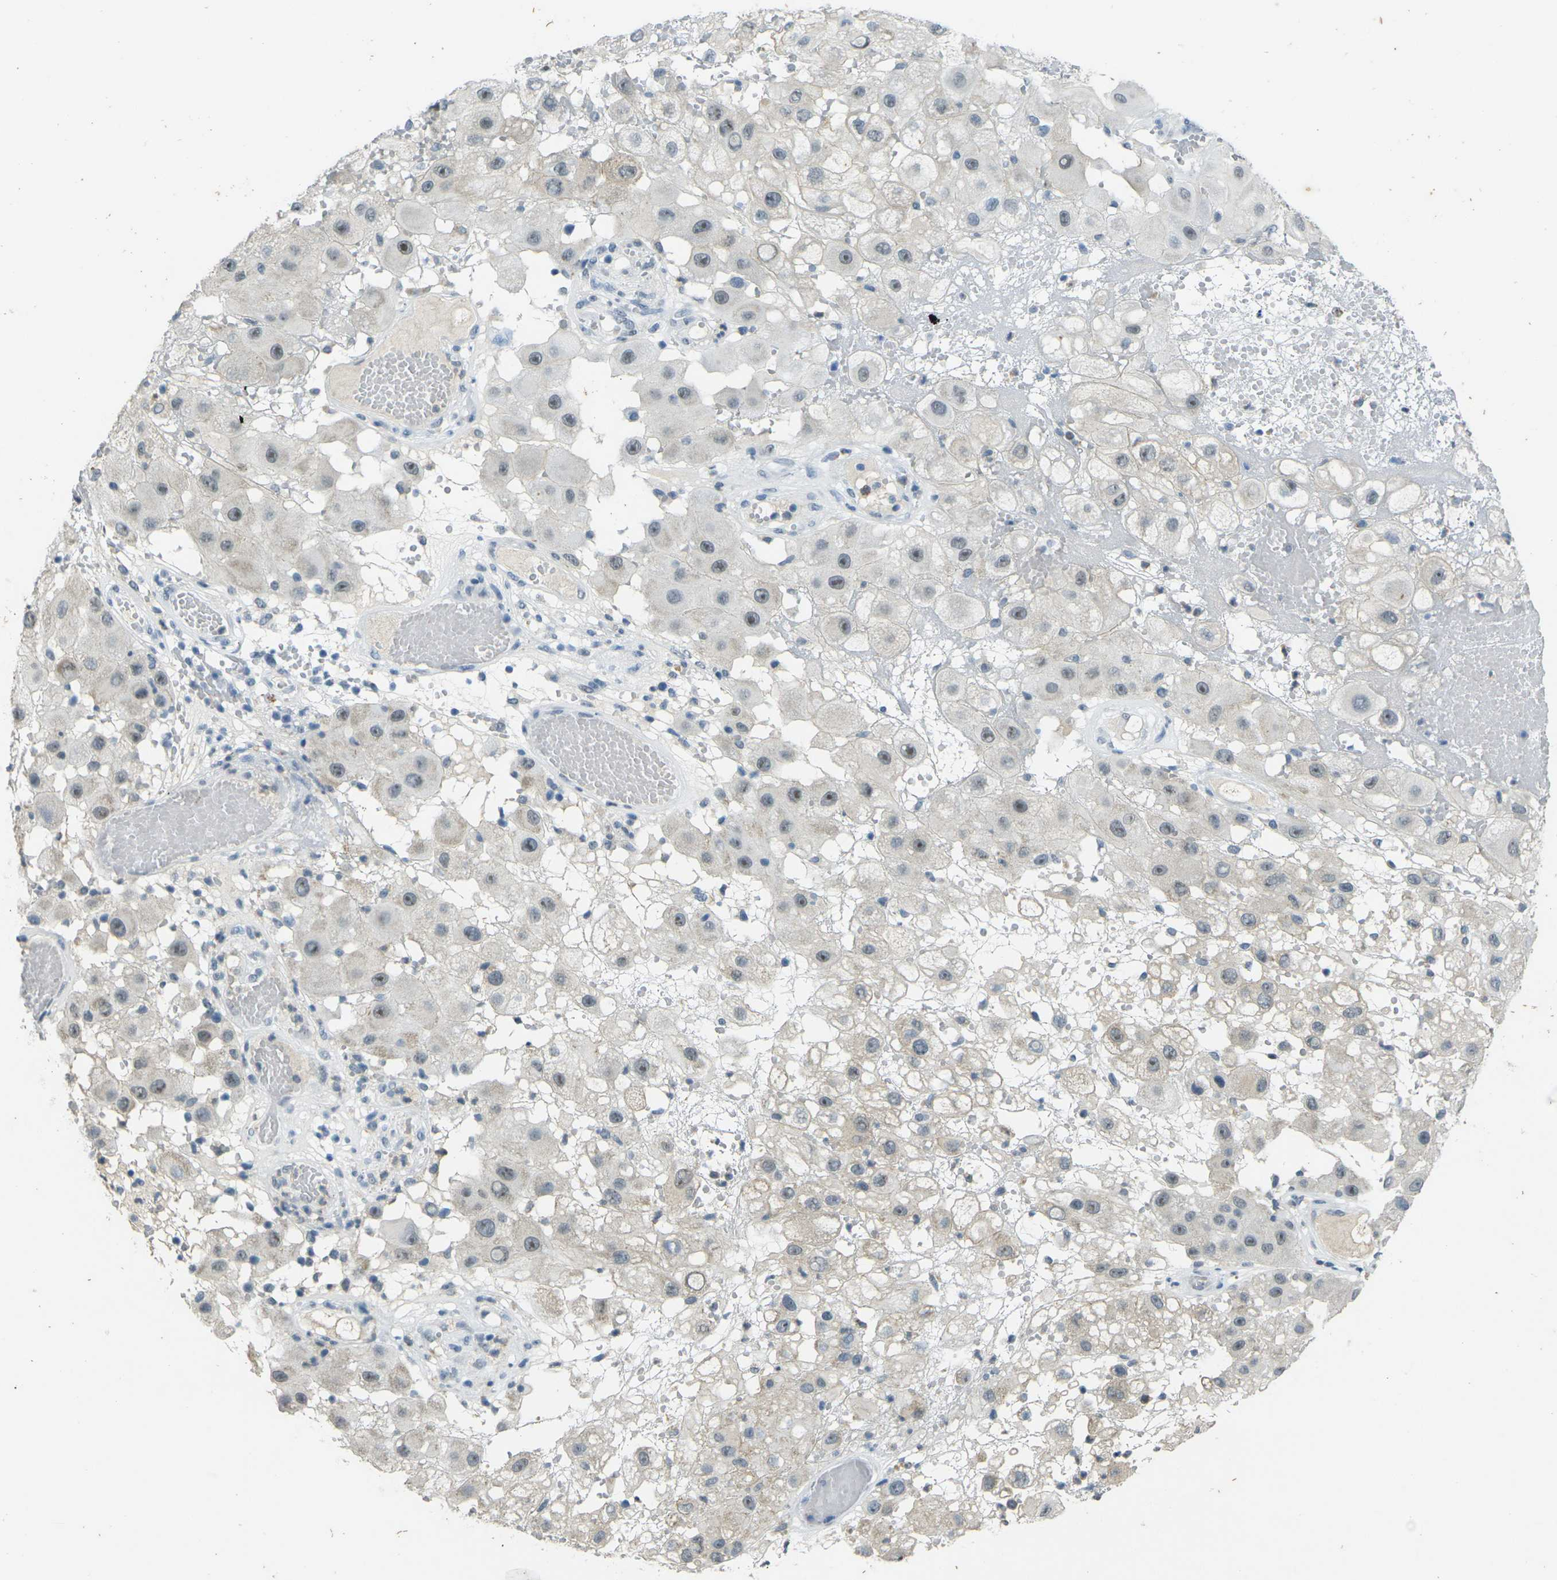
{"staining": {"intensity": "weak", "quantity": ">75%", "location": "cytoplasmic/membranous"}, "tissue": "melanoma", "cell_type": "Tumor cells", "image_type": "cancer", "snomed": [{"axis": "morphology", "description": "Malignant melanoma, NOS"}, {"axis": "topography", "description": "Skin"}], "caption": "High-power microscopy captured an immunohistochemistry (IHC) histopathology image of malignant melanoma, revealing weak cytoplasmic/membranous positivity in about >75% of tumor cells.", "gene": "SPTBN2", "patient": {"sex": "female", "age": 81}}